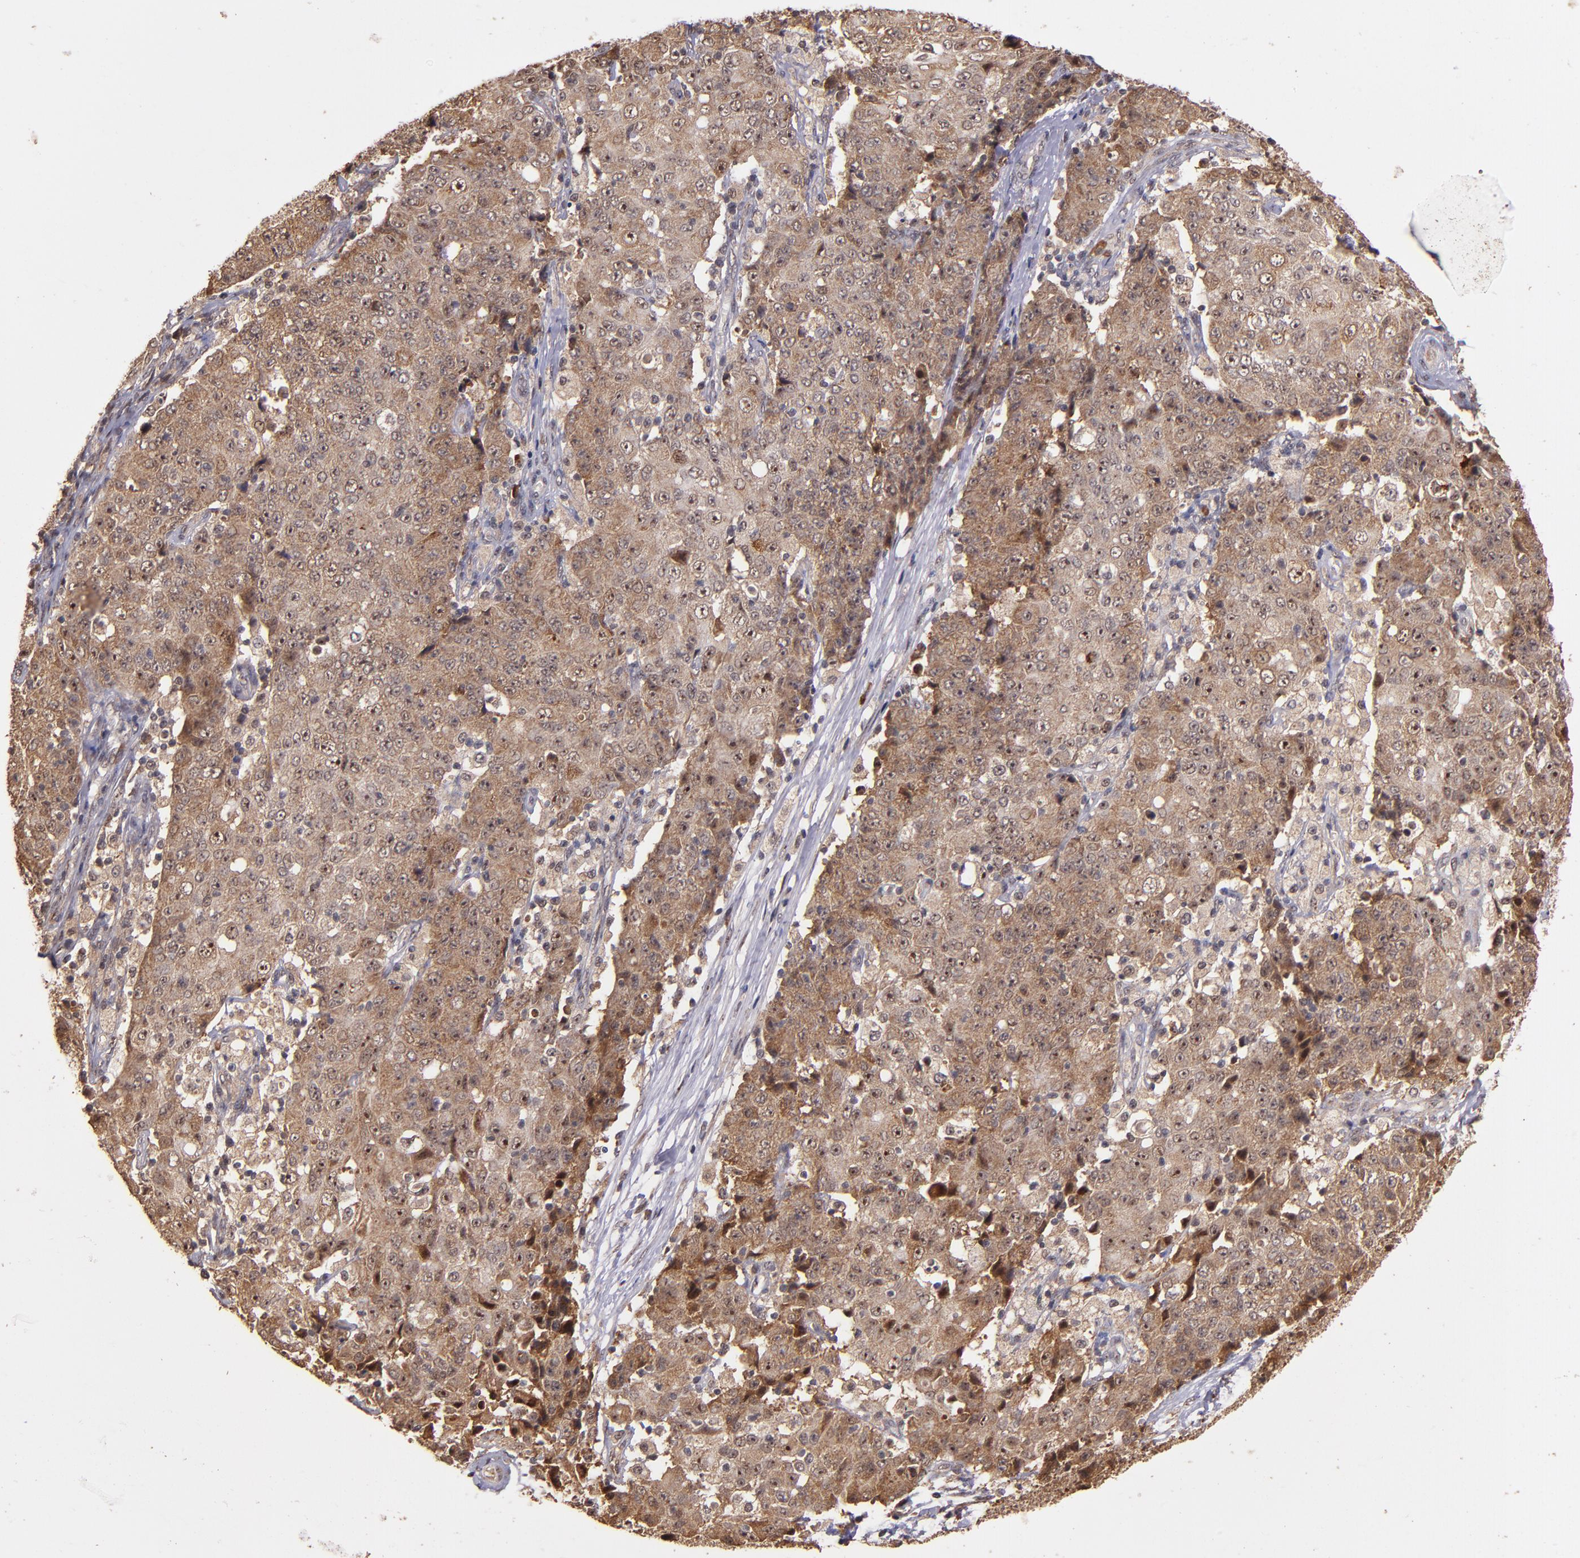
{"staining": {"intensity": "moderate", "quantity": ">75%", "location": "cytoplasmic/membranous"}, "tissue": "ovarian cancer", "cell_type": "Tumor cells", "image_type": "cancer", "snomed": [{"axis": "morphology", "description": "Carcinoma, endometroid"}, {"axis": "topography", "description": "Ovary"}], "caption": "Human ovarian cancer (endometroid carcinoma) stained with a protein marker demonstrates moderate staining in tumor cells.", "gene": "RIOK3", "patient": {"sex": "female", "age": 42}}